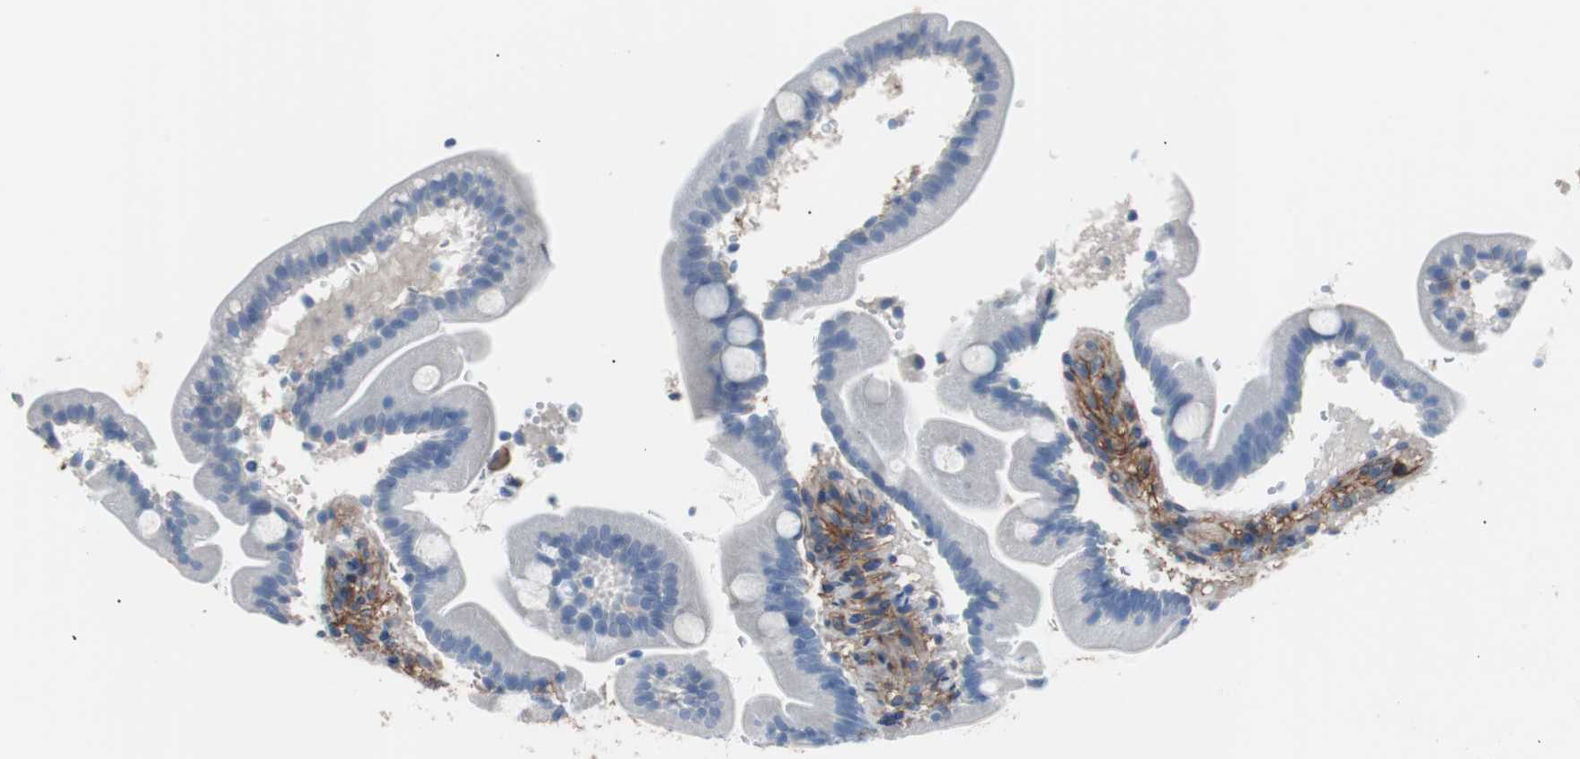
{"staining": {"intensity": "negative", "quantity": "none", "location": "none"}, "tissue": "duodenum", "cell_type": "Glandular cells", "image_type": "normal", "snomed": [{"axis": "morphology", "description": "Normal tissue, NOS"}, {"axis": "topography", "description": "Duodenum"}], "caption": "Protein analysis of unremarkable duodenum reveals no significant staining in glandular cells. (DAB IHC visualized using brightfield microscopy, high magnification).", "gene": "CD81", "patient": {"sex": "male", "age": 54}}